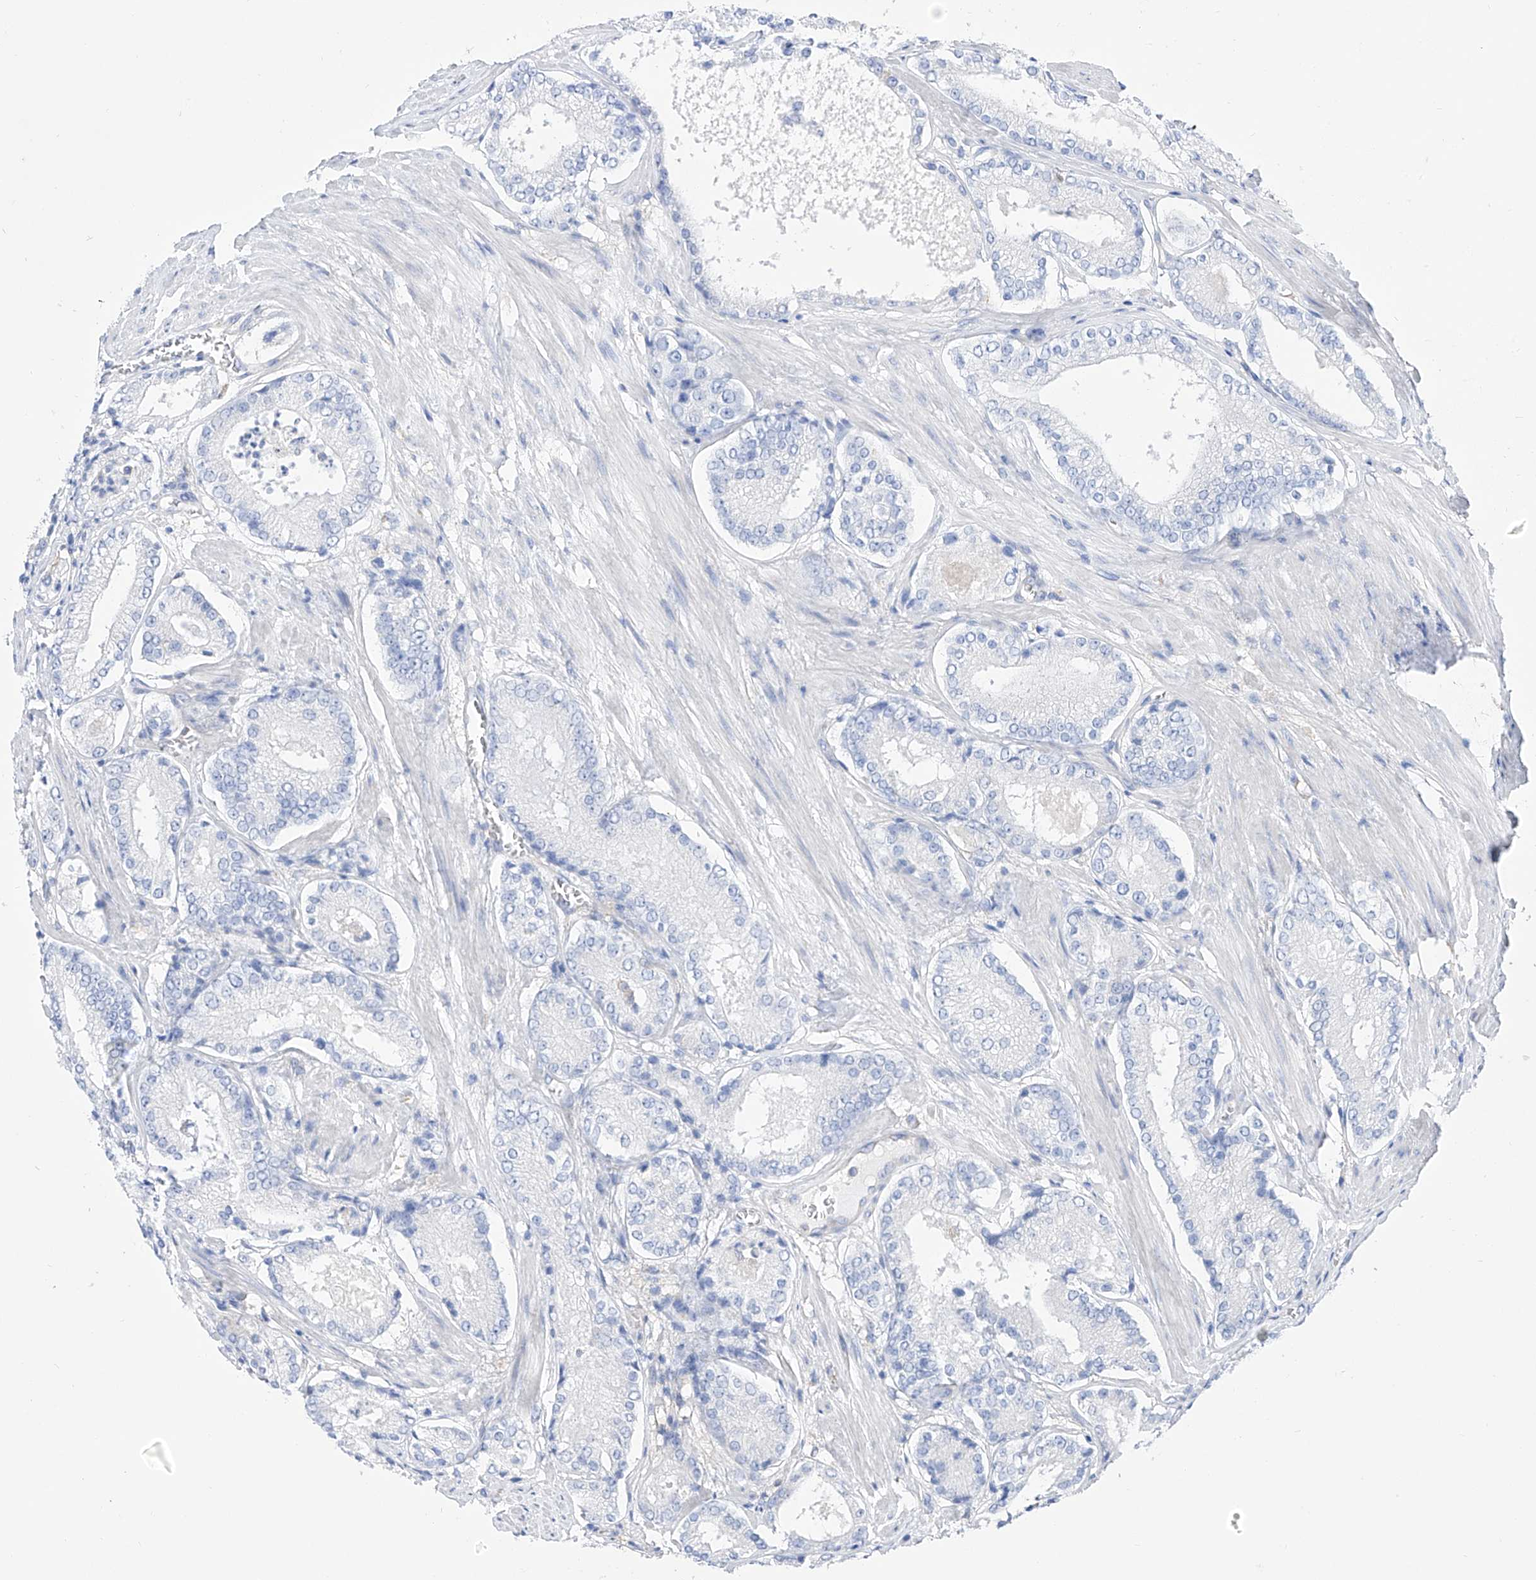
{"staining": {"intensity": "negative", "quantity": "none", "location": "none"}, "tissue": "prostate cancer", "cell_type": "Tumor cells", "image_type": "cancer", "snomed": [{"axis": "morphology", "description": "Adenocarcinoma, Low grade"}, {"axis": "topography", "description": "Prostate"}], "caption": "Tumor cells show no significant positivity in adenocarcinoma (low-grade) (prostate).", "gene": "ZNF653", "patient": {"sex": "male", "age": 54}}